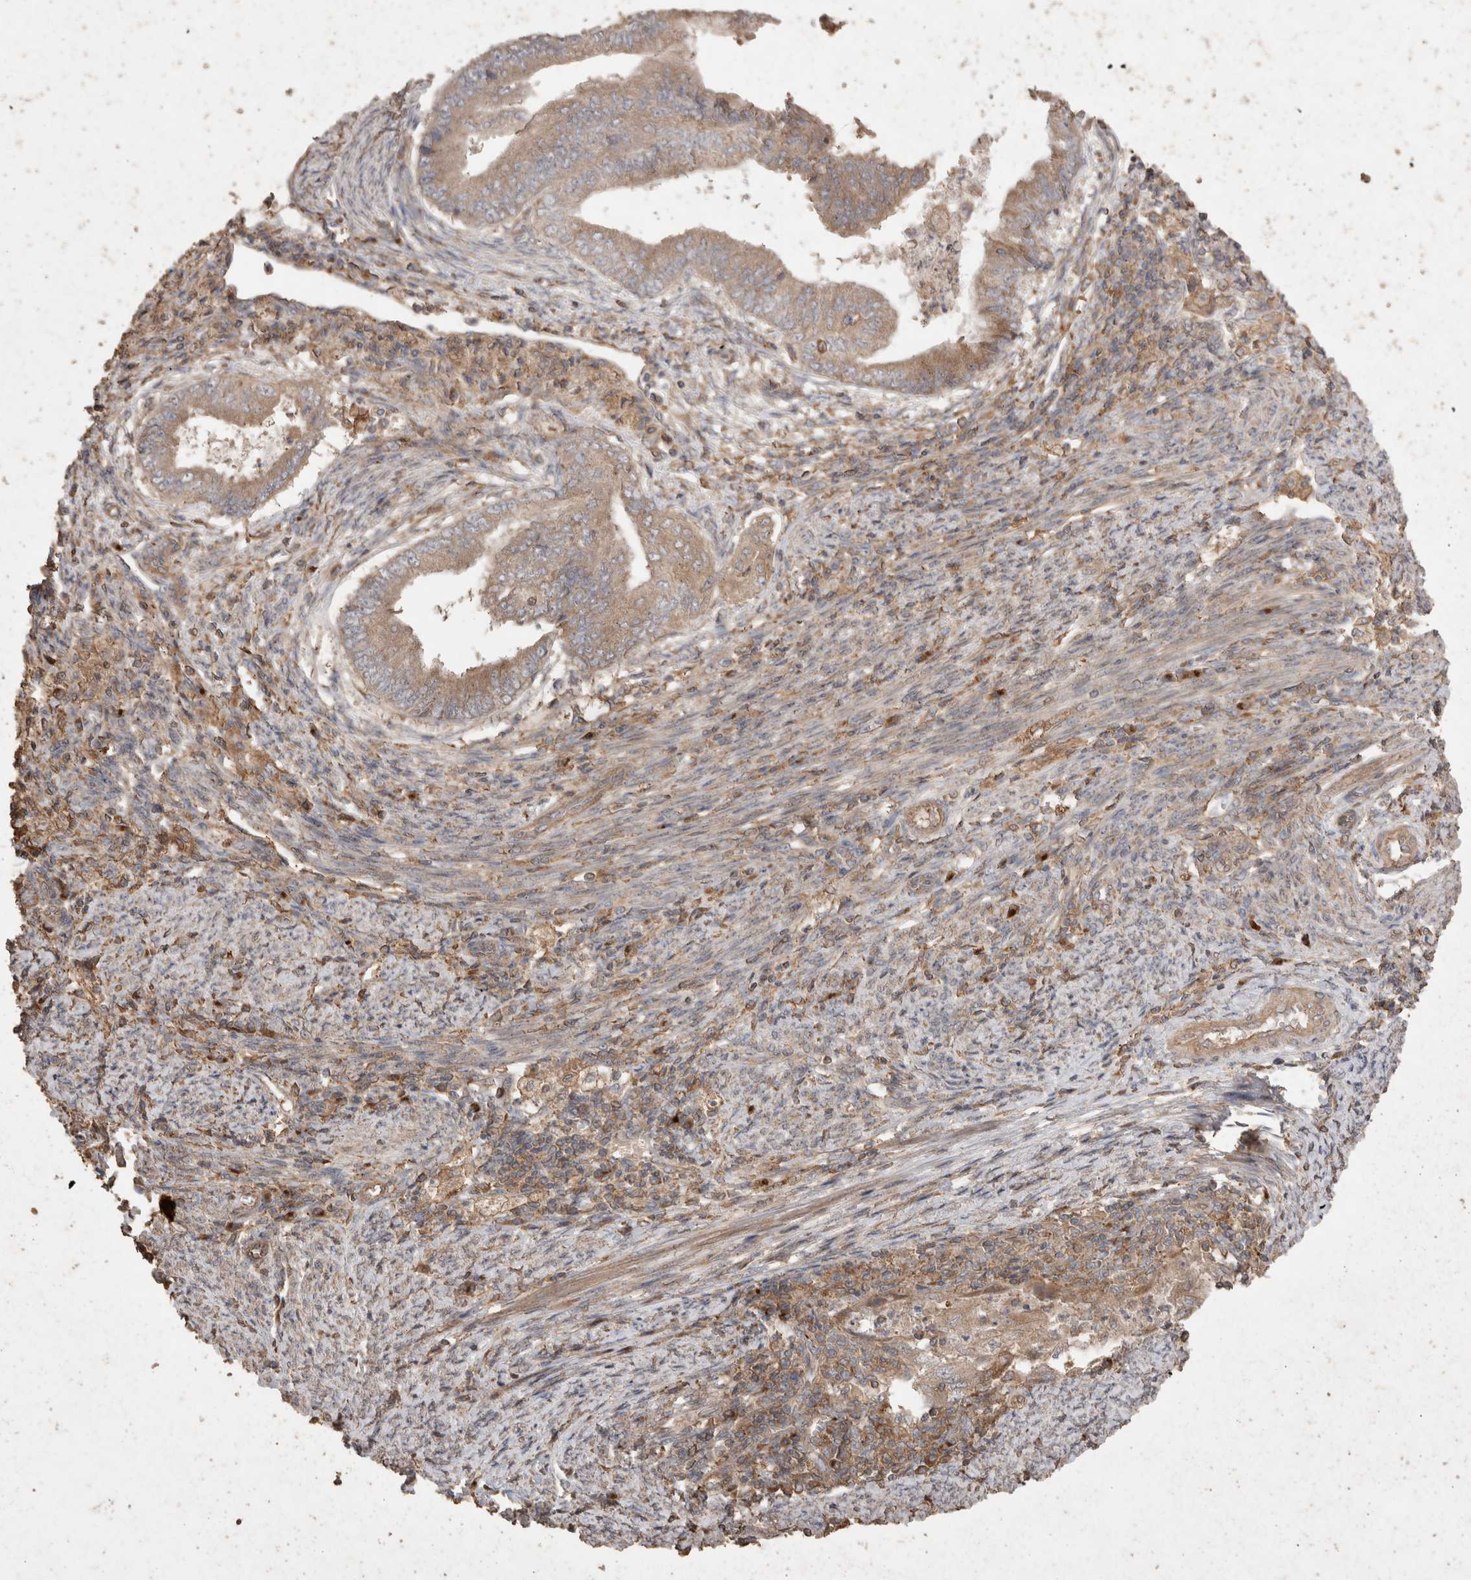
{"staining": {"intensity": "weak", "quantity": ">75%", "location": "cytoplasmic/membranous"}, "tissue": "endometrial cancer", "cell_type": "Tumor cells", "image_type": "cancer", "snomed": [{"axis": "morphology", "description": "Polyp, NOS"}, {"axis": "morphology", "description": "Adenocarcinoma, NOS"}, {"axis": "morphology", "description": "Adenoma, NOS"}, {"axis": "topography", "description": "Endometrium"}], "caption": "Adenocarcinoma (endometrial) stained with a protein marker demonstrates weak staining in tumor cells.", "gene": "SNX31", "patient": {"sex": "female", "age": 79}}